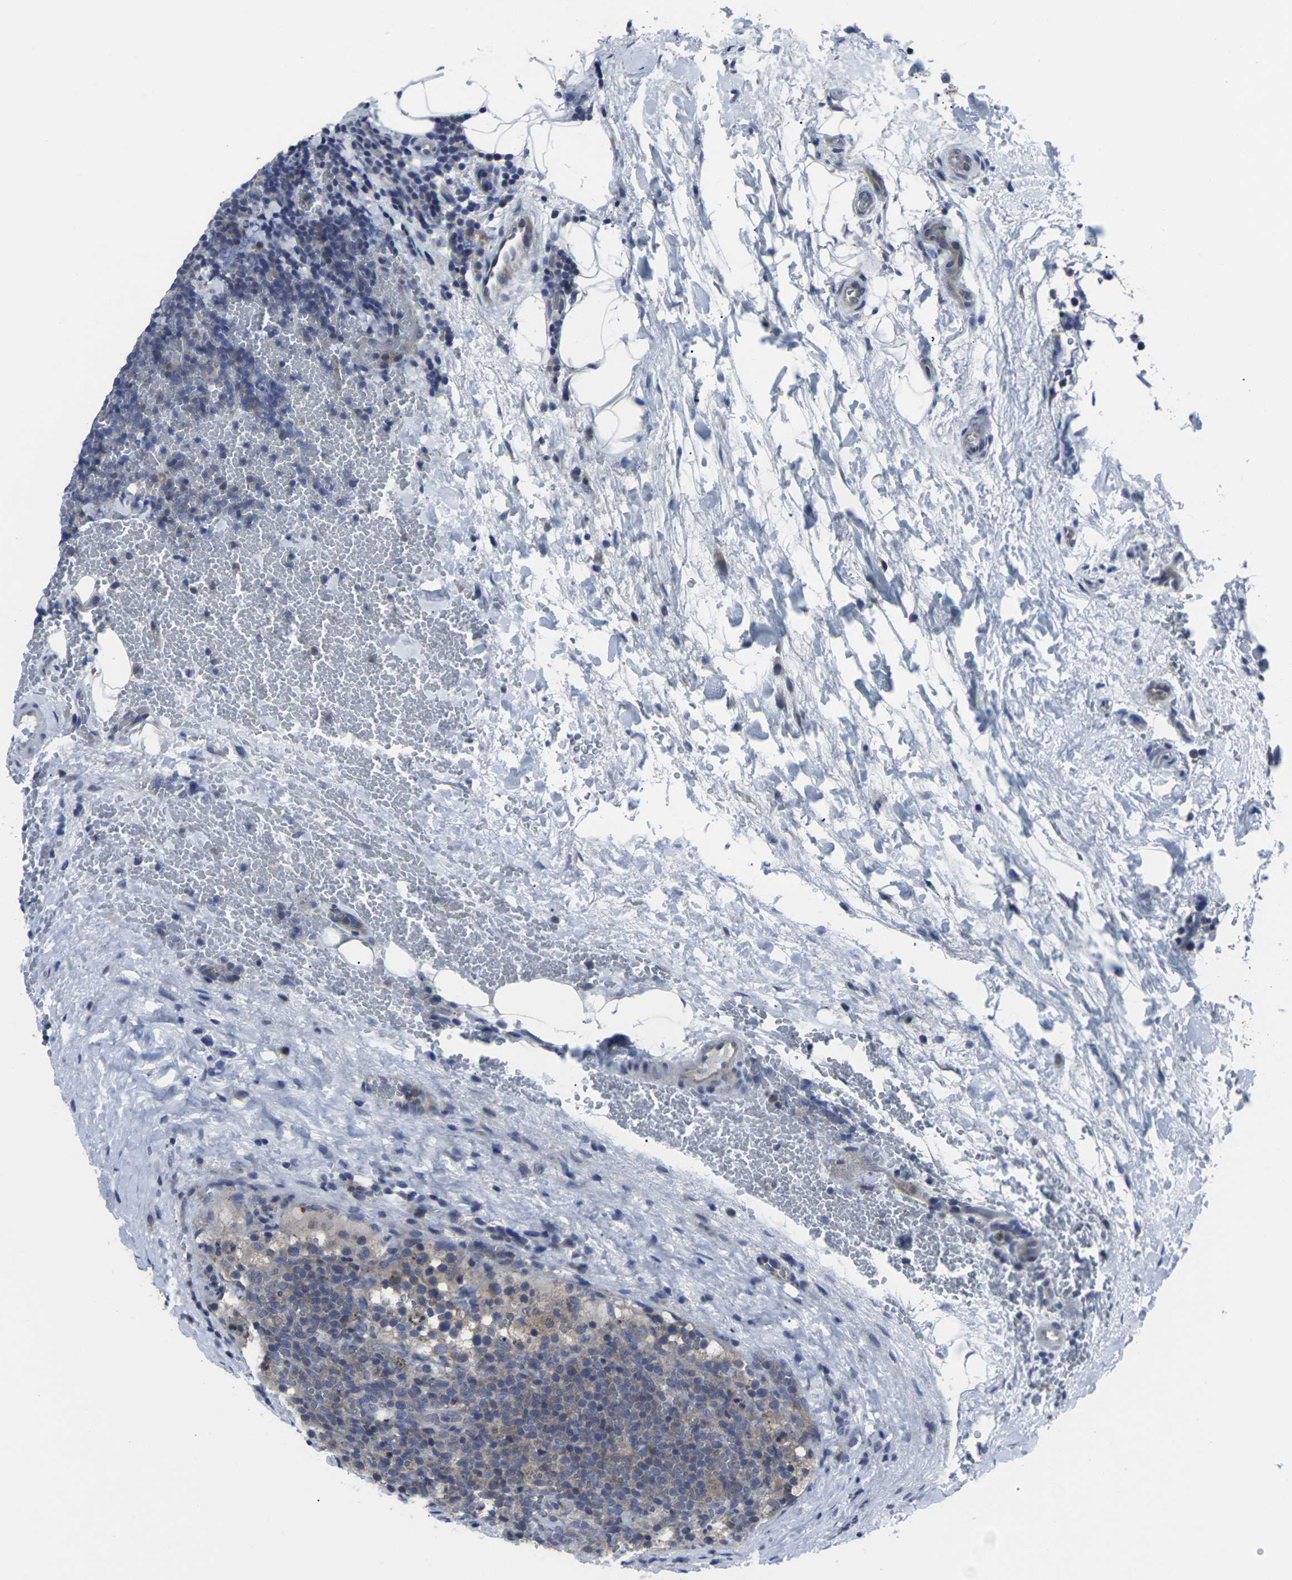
{"staining": {"intensity": "weak", "quantity": ">75%", "location": "cytoplasmic/membranous"}, "tissue": "lymphoma", "cell_type": "Tumor cells", "image_type": "cancer", "snomed": [{"axis": "morphology", "description": "Malignant lymphoma, non-Hodgkin's type, High grade"}, {"axis": "topography", "description": "Lymph node"}], "caption": "Immunohistochemistry of human lymphoma shows low levels of weak cytoplasmic/membranous positivity in approximately >75% of tumor cells.", "gene": "HPRT1", "patient": {"sex": "male", "age": 61}}